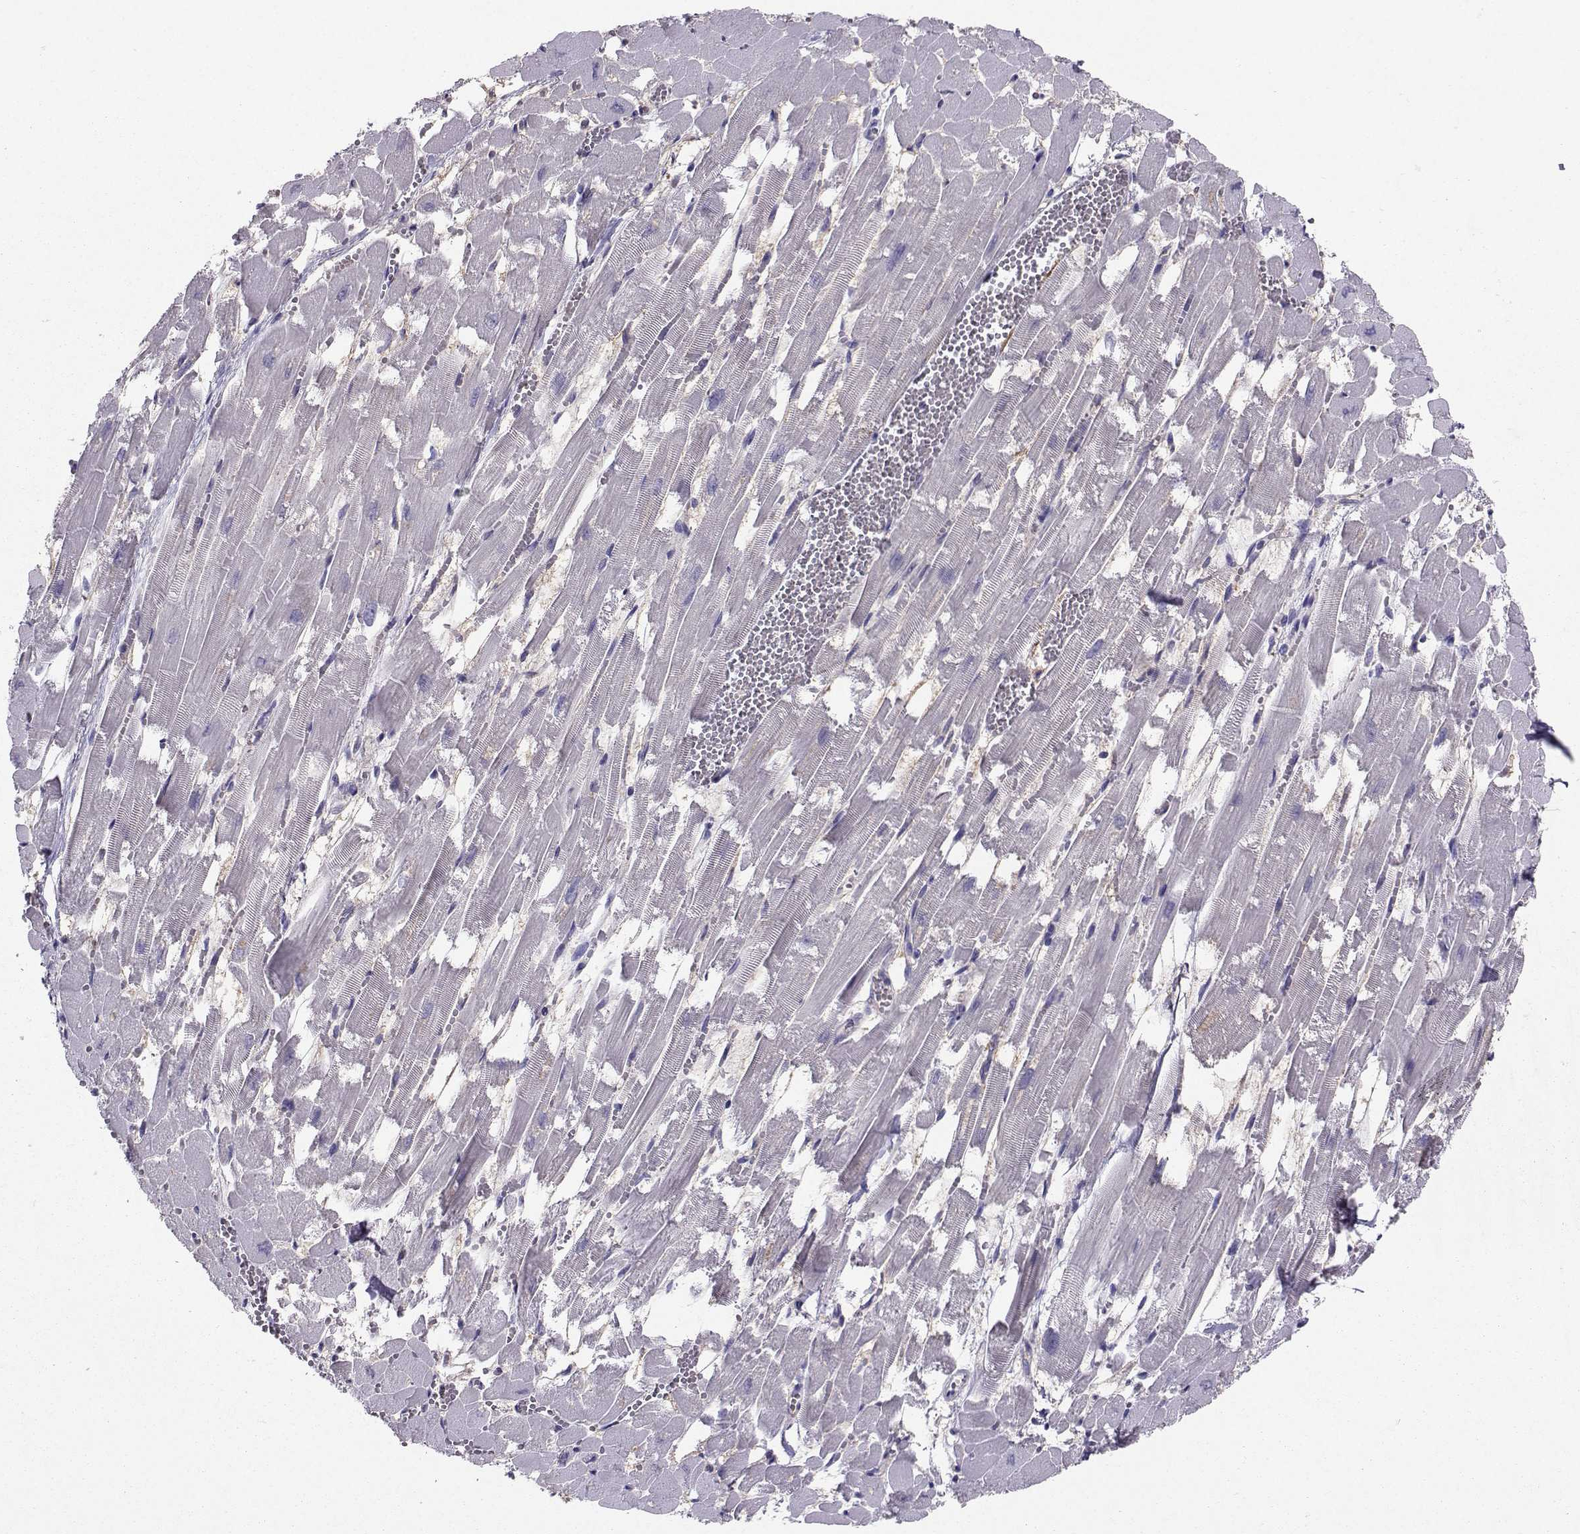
{"staining": {"intensity": "negative", "quantity": "none", "location": "none"}, "tissue": "heart muscle", "cell_type": "Cardiomyocytes", "image_type": "normal", "snomed": [{"axis": "morphology", "description": "Normal tissue, NOS"}, {"axis": "topography", "description": "Heart"}], "caption": "Immunohistochemistry (IHC) micrograph of benign heart muscle: heart muscle stained with DAB reveals no significant protein staining in cardiomyocytes.", "gene": "PGK1", "patient": {"sex": "female", "age": 52}}